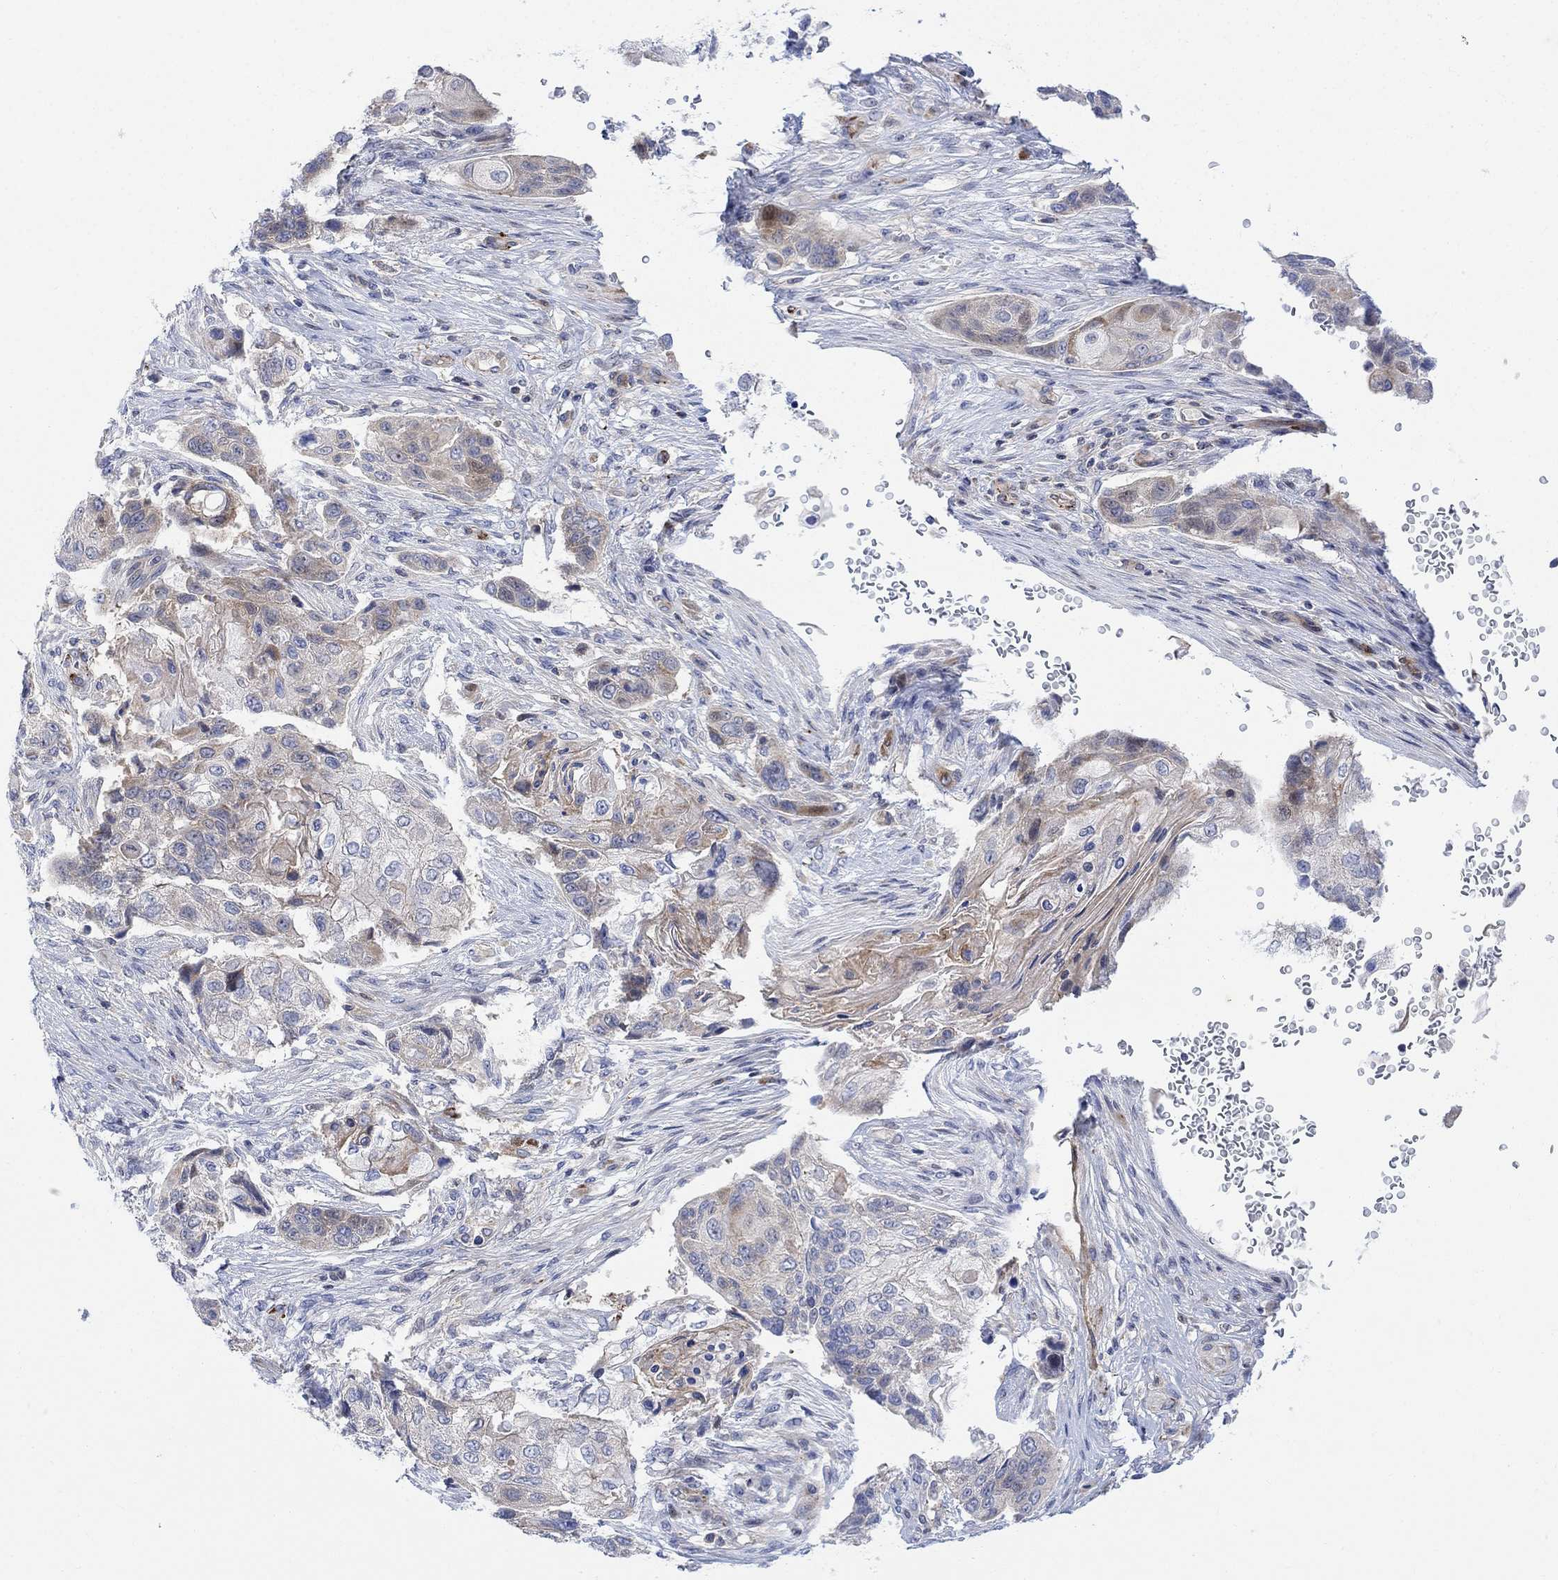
{"staining": {"intensity": "moderate", "quantity": "25%-75%", "location": "cytoplasmic/membranous"}, "tissue": "lung cancer", "cell_type": "Tumor cells", "image_type": "cancer", "snomed": [{"axis": "morphology", "description": "Normal tissue, NOS"}, {"axis": "morphology", "description": "Squamous cell carcinoma, NOS"}, {"axis": "topography", "description": "Bronchus"}, {"axis": "topography", "description": "Lung"}], "caption": "Immunohistochemistry (IHC) photomicrograph of neoplastic tissue: lung squamous cell carcinoma stained using IHC shows medium levels of moderate protein expression localized specifically in the cytoplasmic/membranous of tumor cells, appearing as a cytoplasmic/membranous brown color.", "gene": "ARSK", "patient": {"sex": "male", "age": 69}}